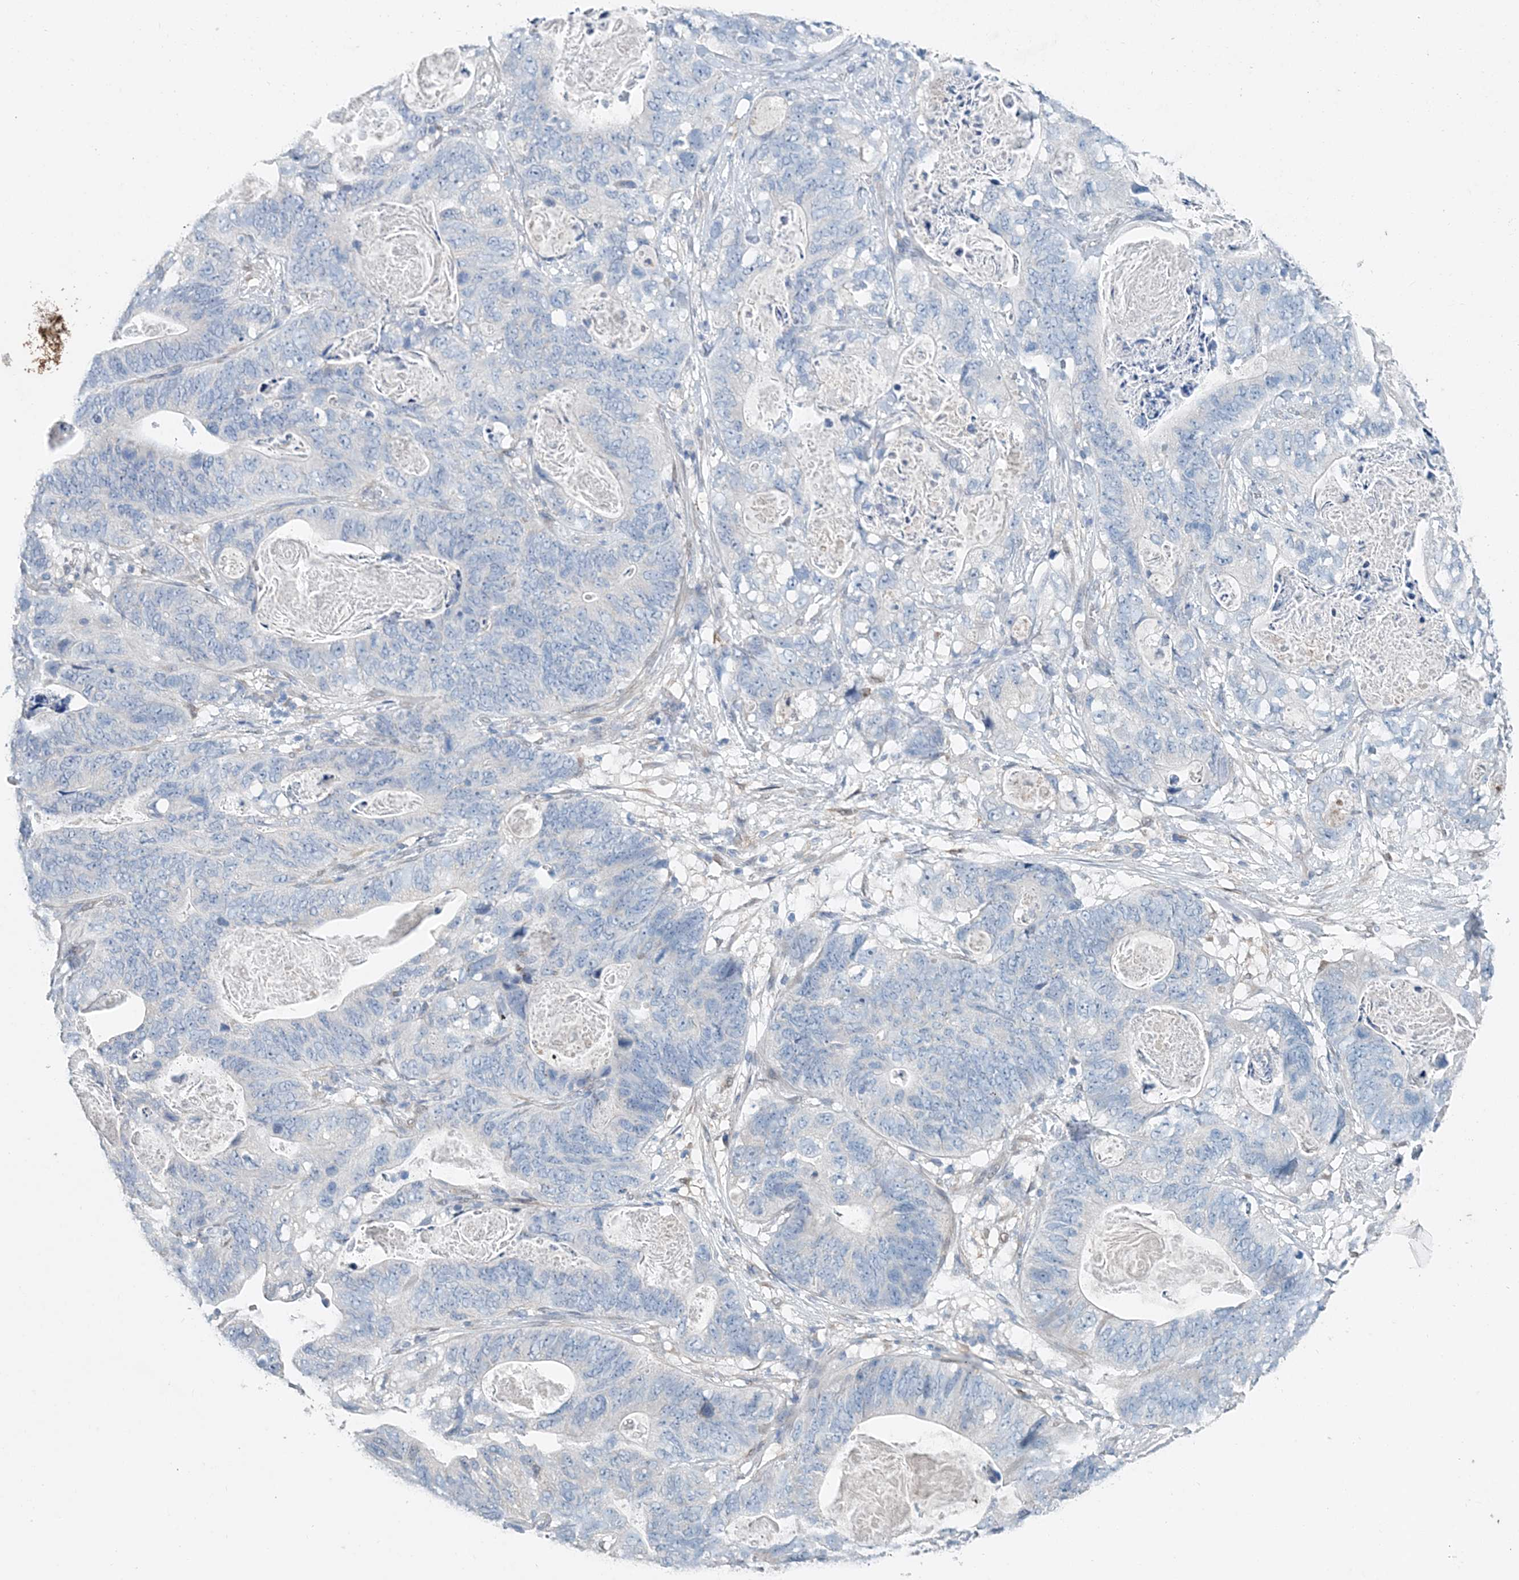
{"staining": {"intensity": "negative", "quantity": "none", "location": "none"}, "tissue": "stomach cancer", "cell_type": "Tumor cells", "image_type": "cancer", "snomed": [{"axis": "morphology", "description": "Normal tissue, NOS"}, {"axis": "morphology", "description": "Adenocarcinoma, NOS"}, {"axis": "topography", "description": "Stomach"}], "caption": "DAB (3,3'-diaminobenzidine) immunohistochemical staining of human stomach adenocarcinoma shows no significant positivity in tumor cells. Nuclei are stained in blue.", "gene": "PFN2", "patient": {"sex": "female", "age": 89}}